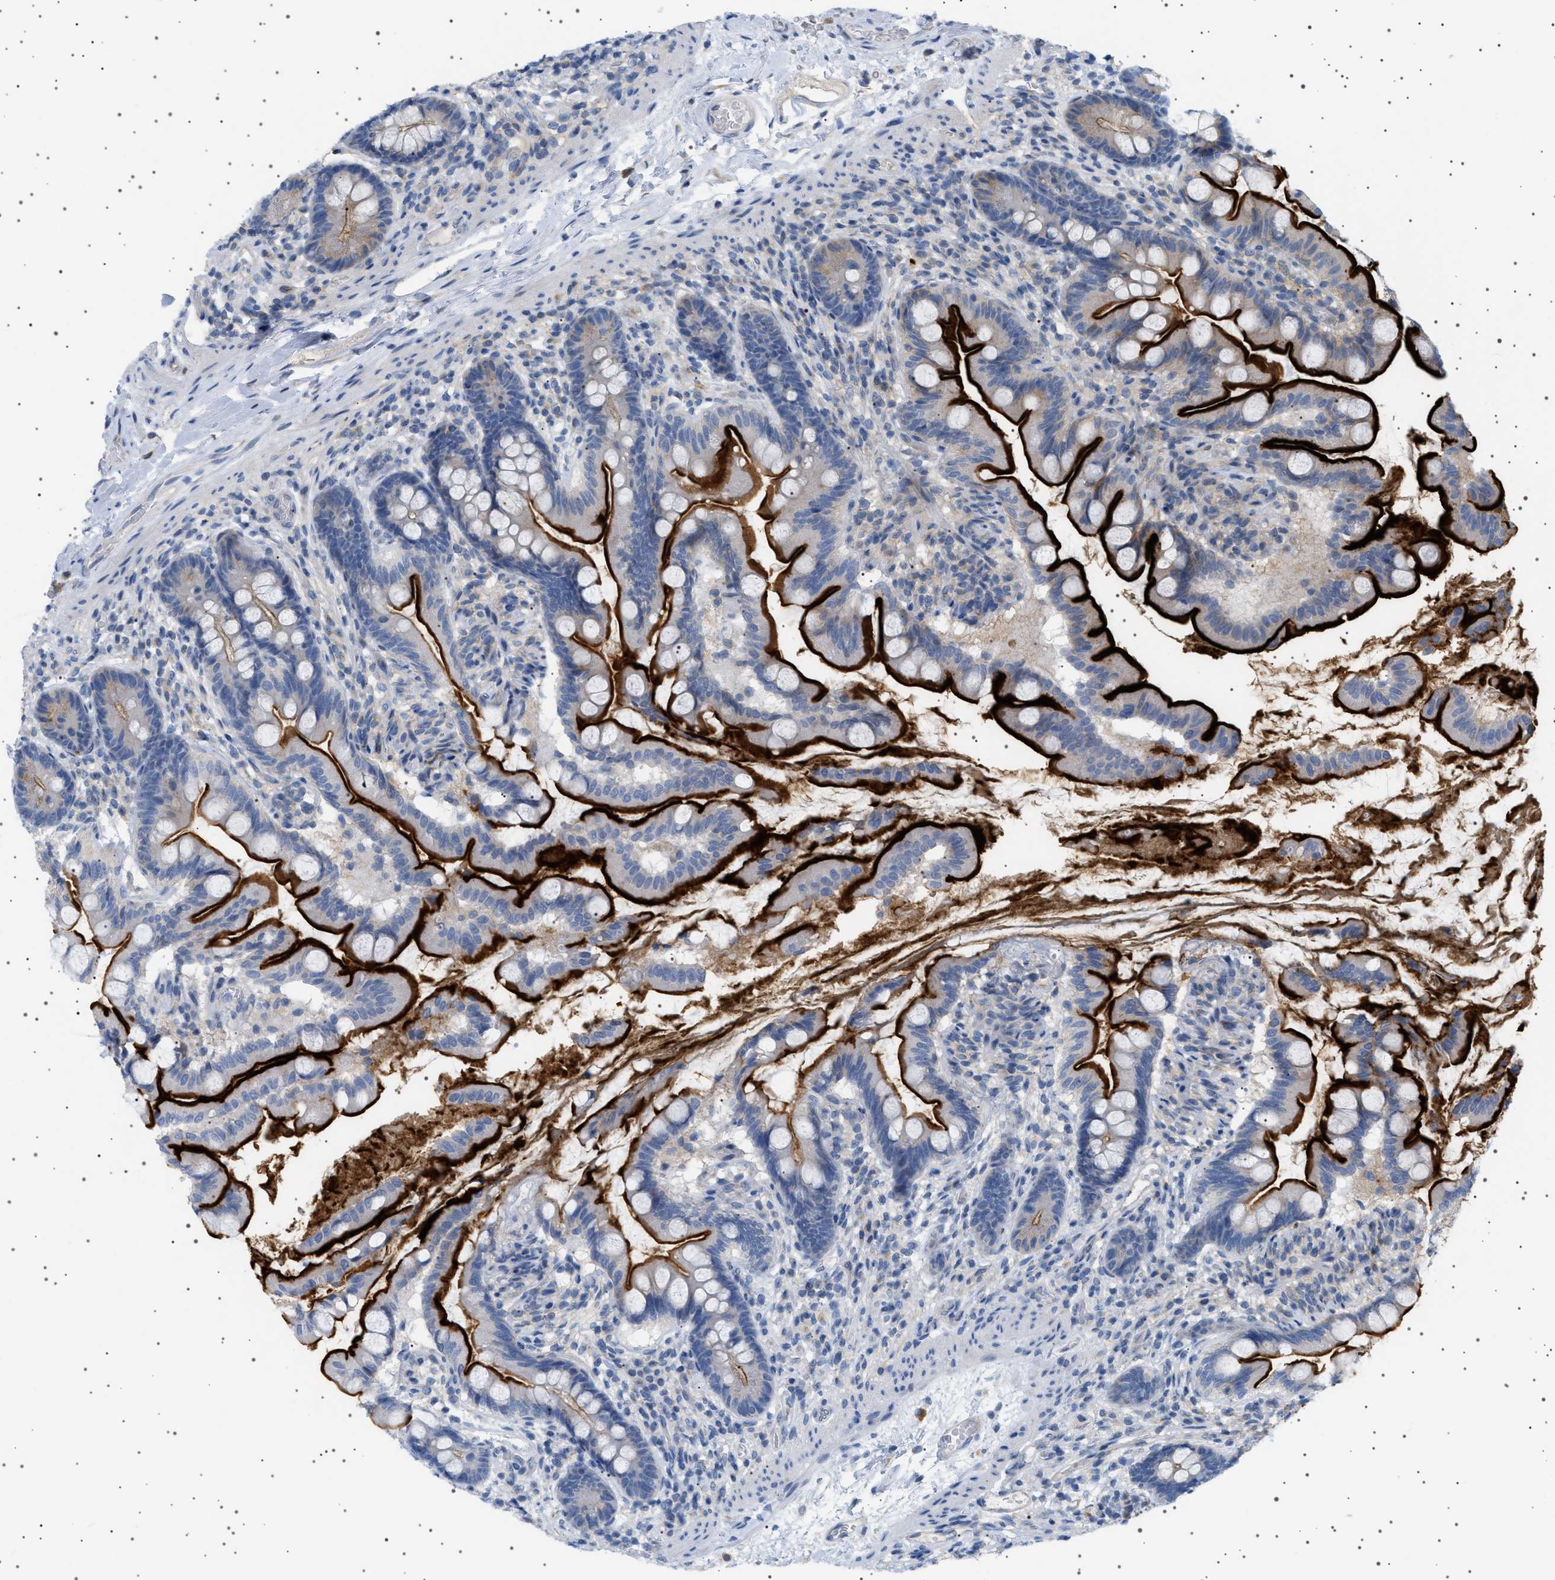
{"staining": {"intensity": "strong", "quantity": "25%-75%", "location": "cytoplasmic/membranous"}, "tissue": "small intestine", "cell_type": "Glandular cells", "image_type": "normal", "snomed": [{"axis": "morphology", "description": "Normal tissue, NOS"}, {"axis": "topography", "description": "Small intestine"}], "caption": "This micrograph demonstrates IHC staining of benign human small intestine, with high strong cytoplasmic/membranous staining in about 25%-75% of glandular cells.", "gene": "ADCY10", "patient": {"sex": "female", "age": 56}}